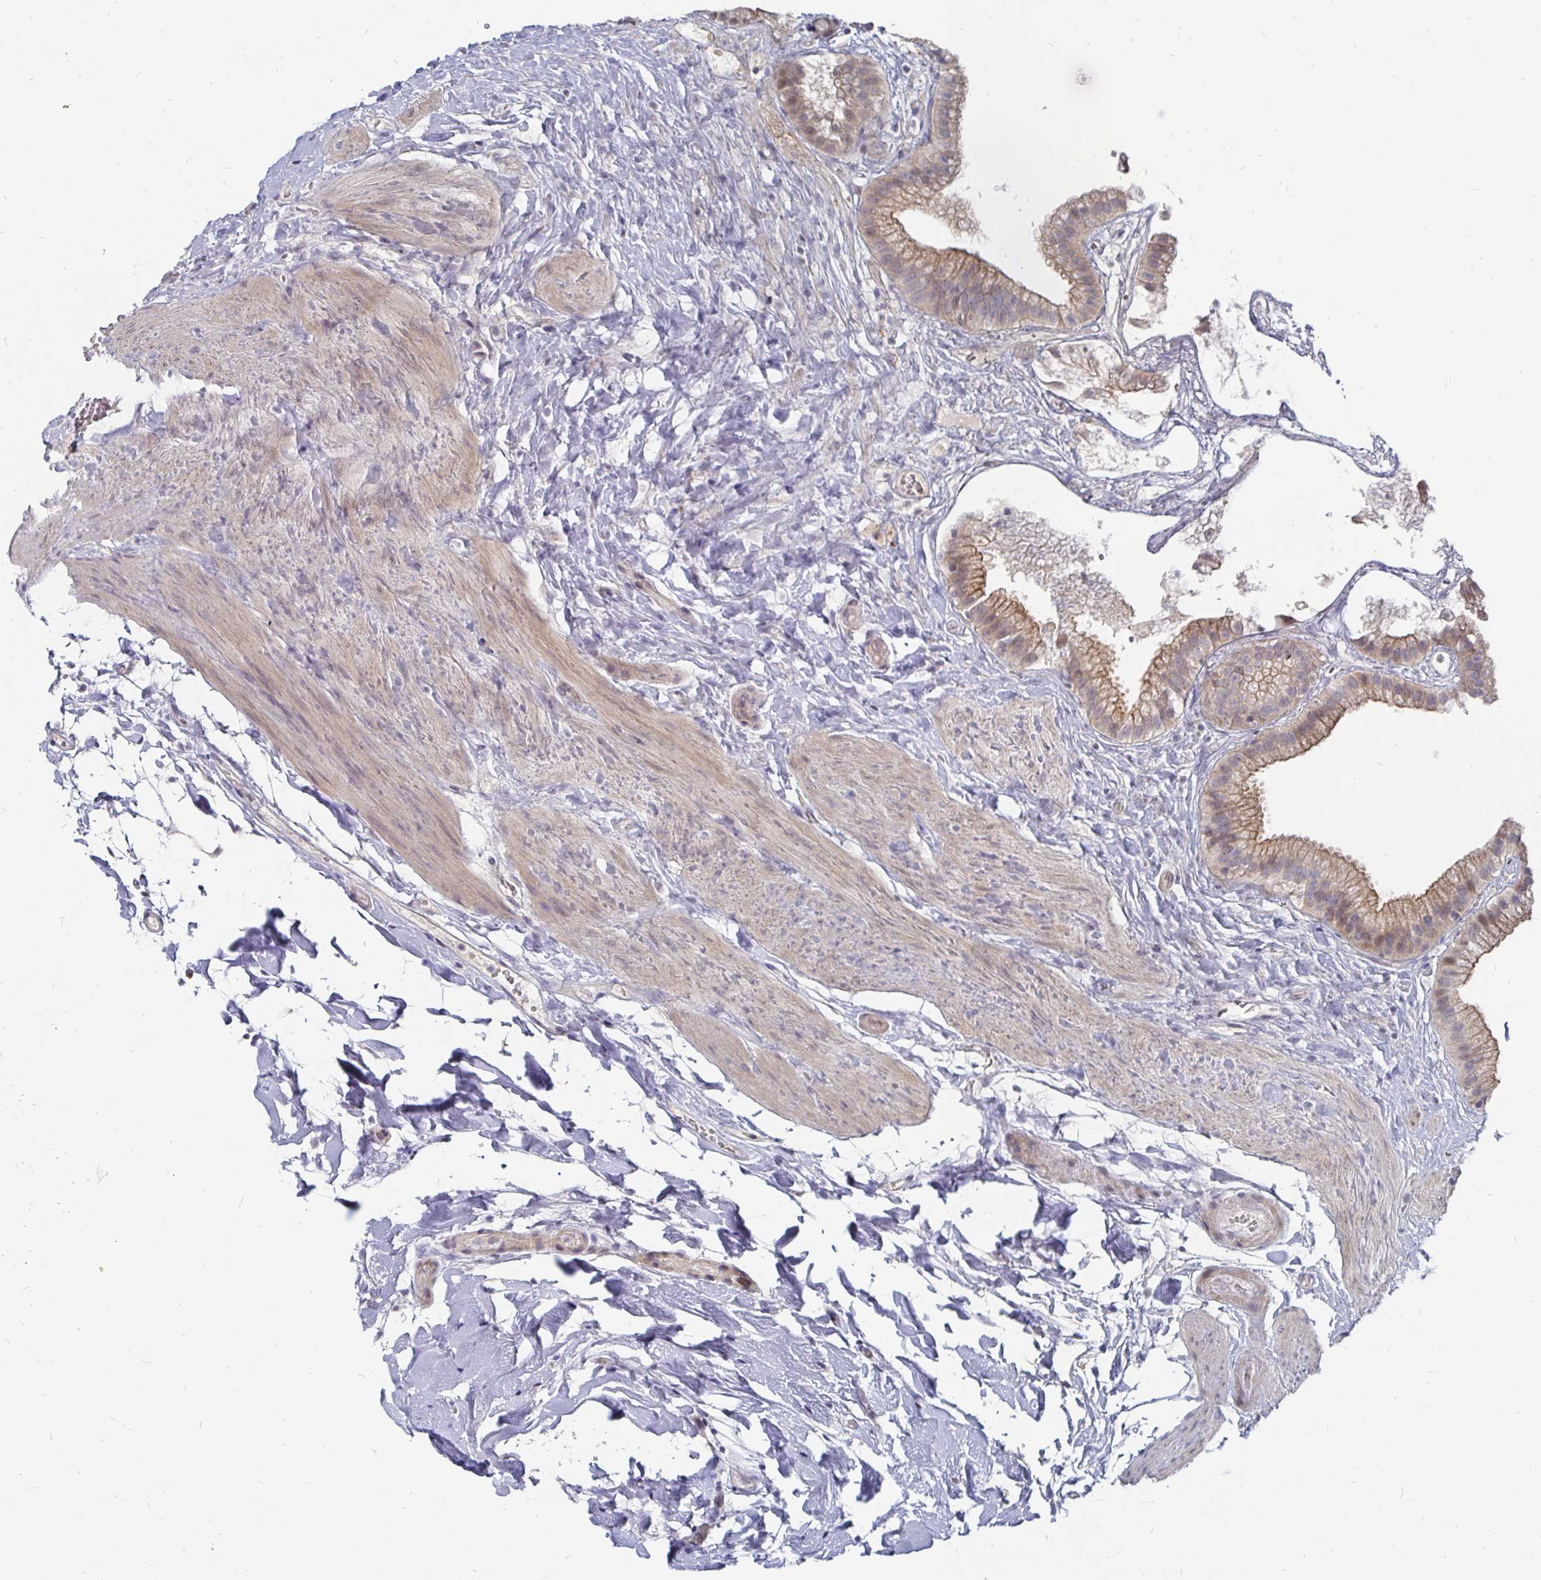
{"staining": {"intensity": "moderate", "quantity": ">75%", "location": "cytoplasmic/membranous"}, "tissue": "gallbladder", "cell_type": "Glandular cells", "image_type": "normal", "snomed": [{"axis": "morphology", "description": "Normal tissue, NOS"}, {"axis": "topography", "description": "Gallbladder"}], "caption": "Protein expression analysis of benign gallbladder shows moderate cytoplasmic/membranous staining in approximately >75% of glandular cells. The staining was performed using DAB, with brown indicating positive protein expression. Nuclei are stained blue with hematoxylin.", "gene": "CCDC85A", "patient": {"sex": "female", "age": 63}}